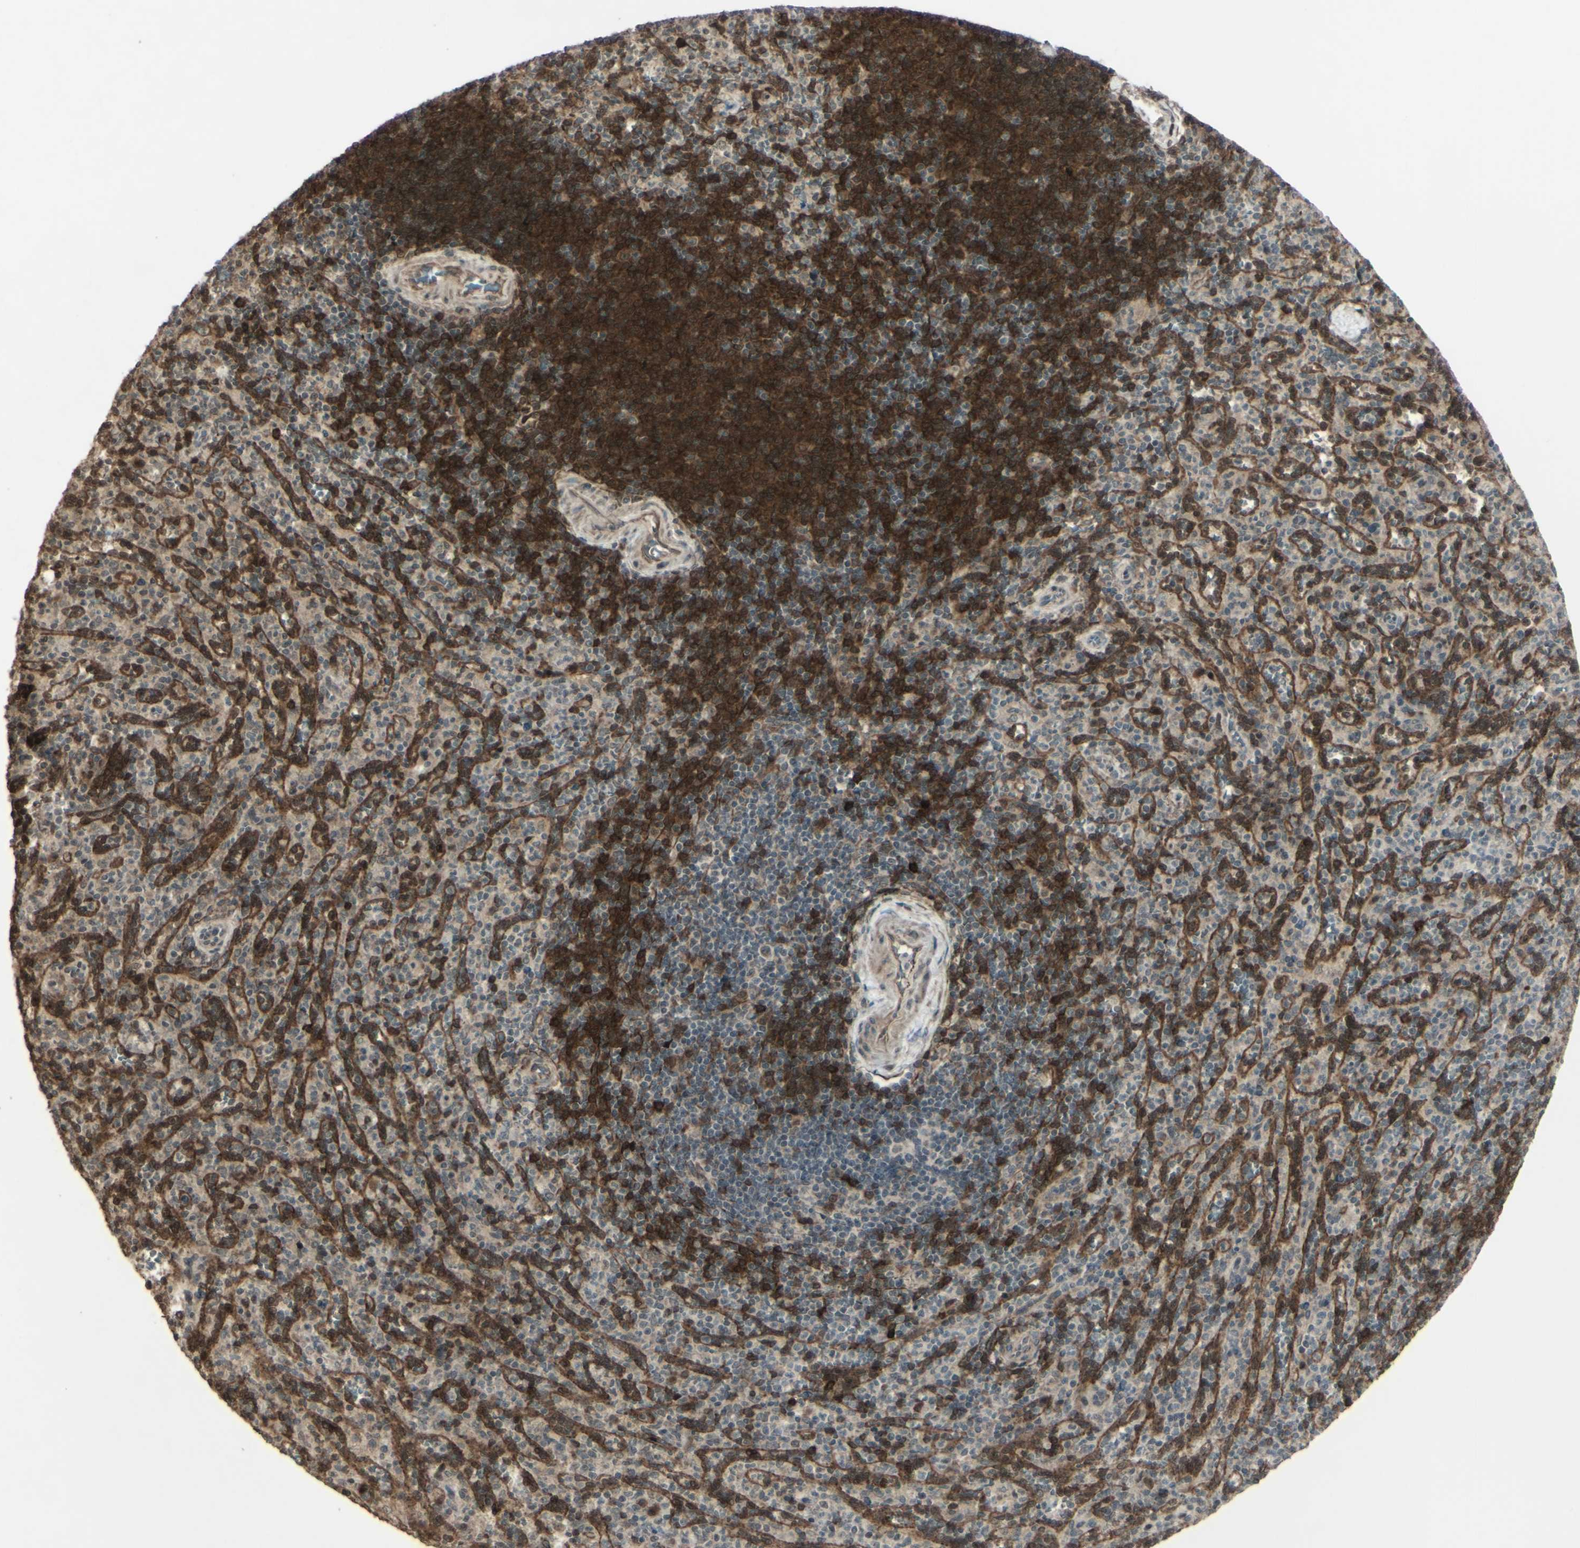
{"staining": {"intensity": "moderate", "quantity": ">75%", "location": "cytoplasmic/membranous"}, "tissue": "spleen", "cell_type": "Cells in red pulp", "image_type": "normal", "snomed": [{"axis": "morphology", "description": "Normal tissue, NOS"}, {"axis": "topography", "description": "Spleen"}], "caption": "Normal spleen displays moderate cytoplasmic/membranous positivity in about >75% of cells in red pulp (DAB (3,3'-diaminobenzidine) IHC with brightfield microscopy, high magnification)..", "gene": "BLNK", "patient": {"sex": "male", "age": 36}}